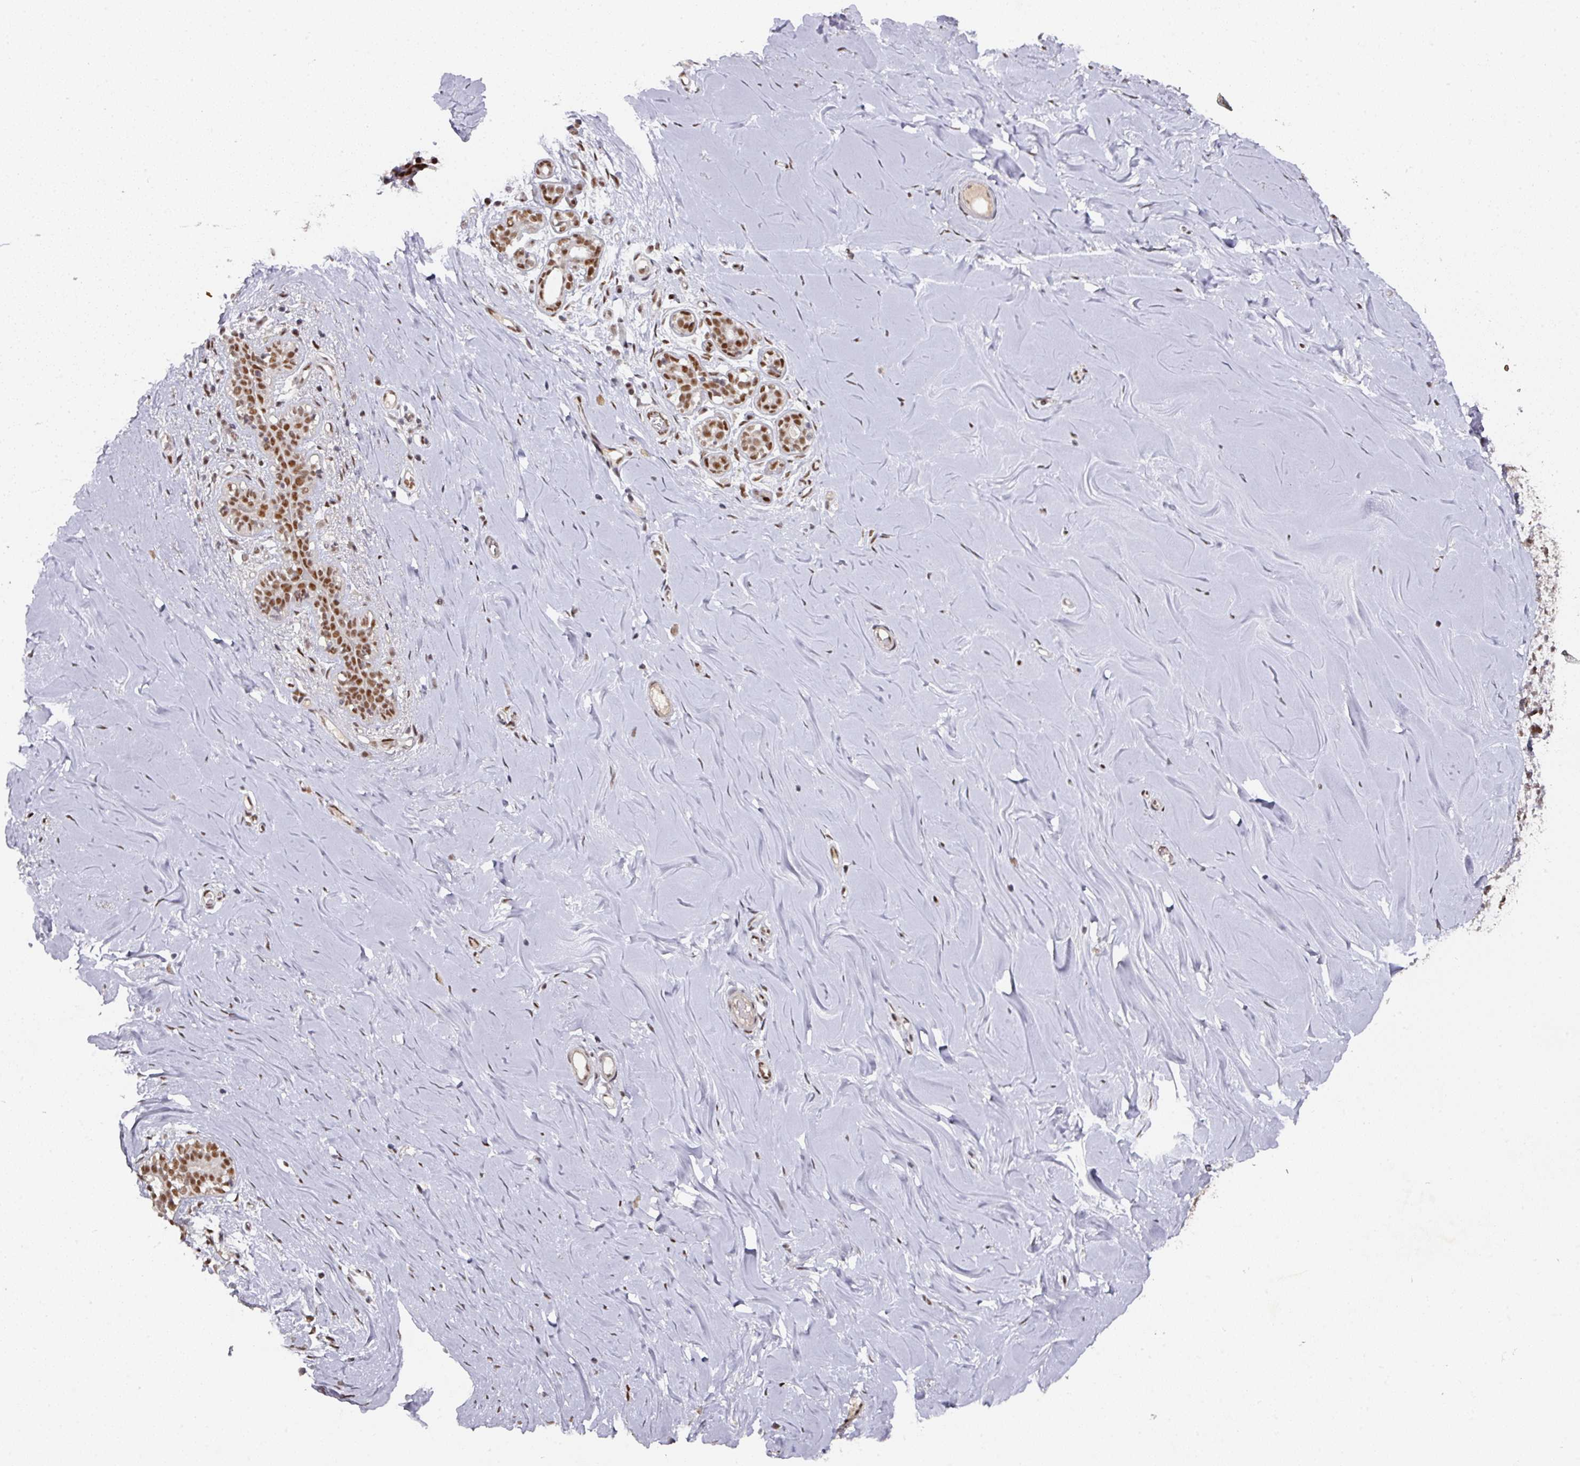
{"staining": {"intensity": "strong", "quantity": ">75%", "location": "nuclear"}, "tissue": "breast", "cell_type": "Glandular cells", "image_type": "normal", "snomed": [{"axis": "morphology", "description": "Normal tissue, NOS"}, {"axis": "topography", "description": "Breast"}], "caption": "Immunohistochemical staining of unremarkable human breast displays high levels of strong nuclear positivity in approximately >75% of glandular cells. (DAB (3,3'-diaminobenzidine) IHC with brightfield microscopy, high magnification).", "gene": "ENSG00000289690", "patient": {"sex": "female", "age": 27}}